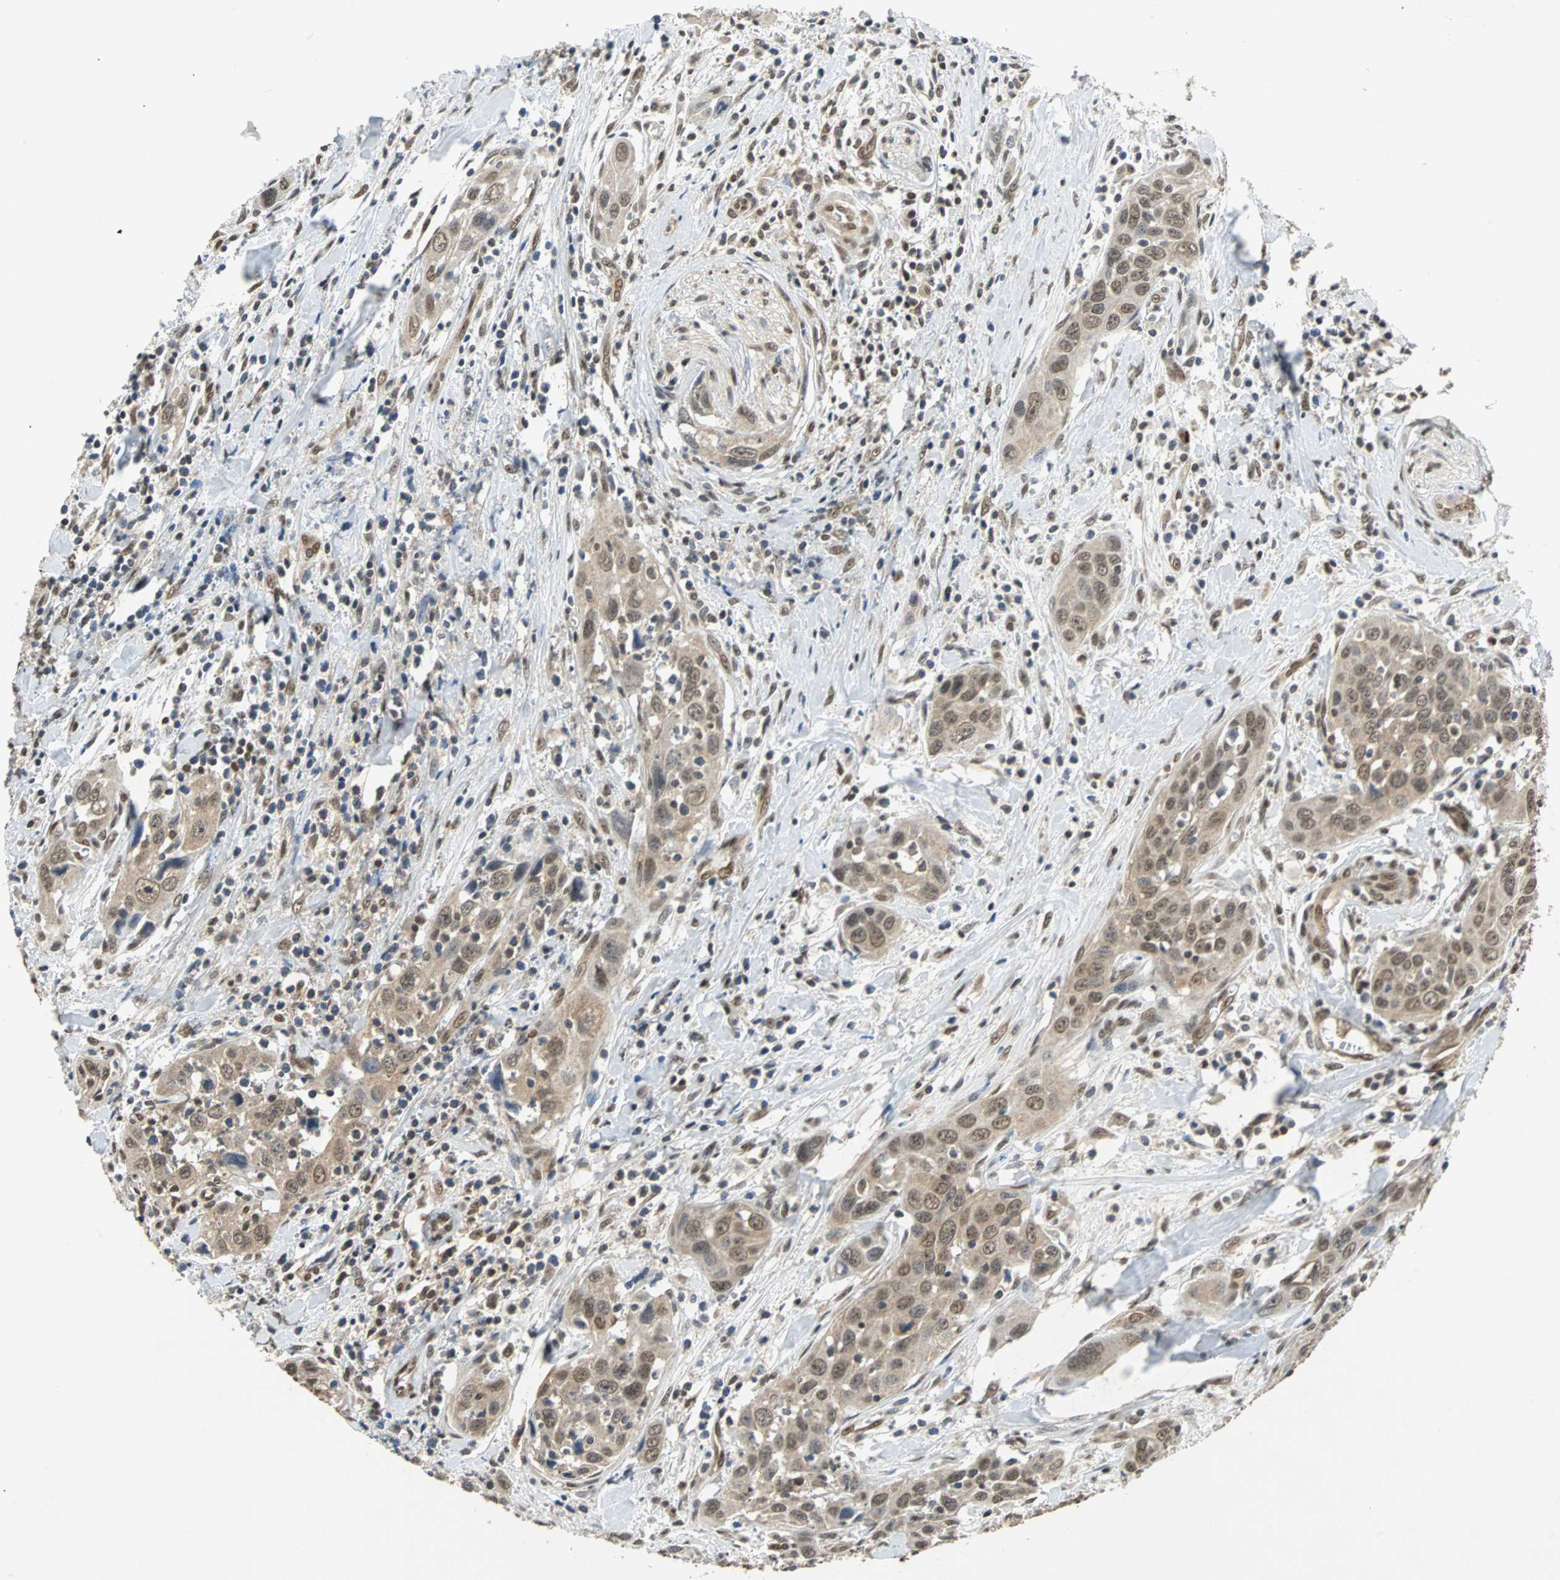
{"staining": {"intensity": "weak", "quantity": ">75%", "location": "cytoplasmic/membranous,nuclear"}, "tissue": "head and neck cancer", "cell_type": "Tumor cells", "image_type": "cancer", "snomed": [{"axis": "morphology", "description": "Squamous cell carcinoma, NOS"}, {"axis": "topography", "description": "Oral tissue"}, {"axis": "topography", "description": "Head-Neck"}], "caption": "Immunohistochemical staining of head and neck squamous cell carcinoma shows low levels of weak cytoplasmic/membranous and nuclear protein expression in about >75% of tumor cells.", "gene": "PHC1", "patient": {"sex": "female", "age": 50}}